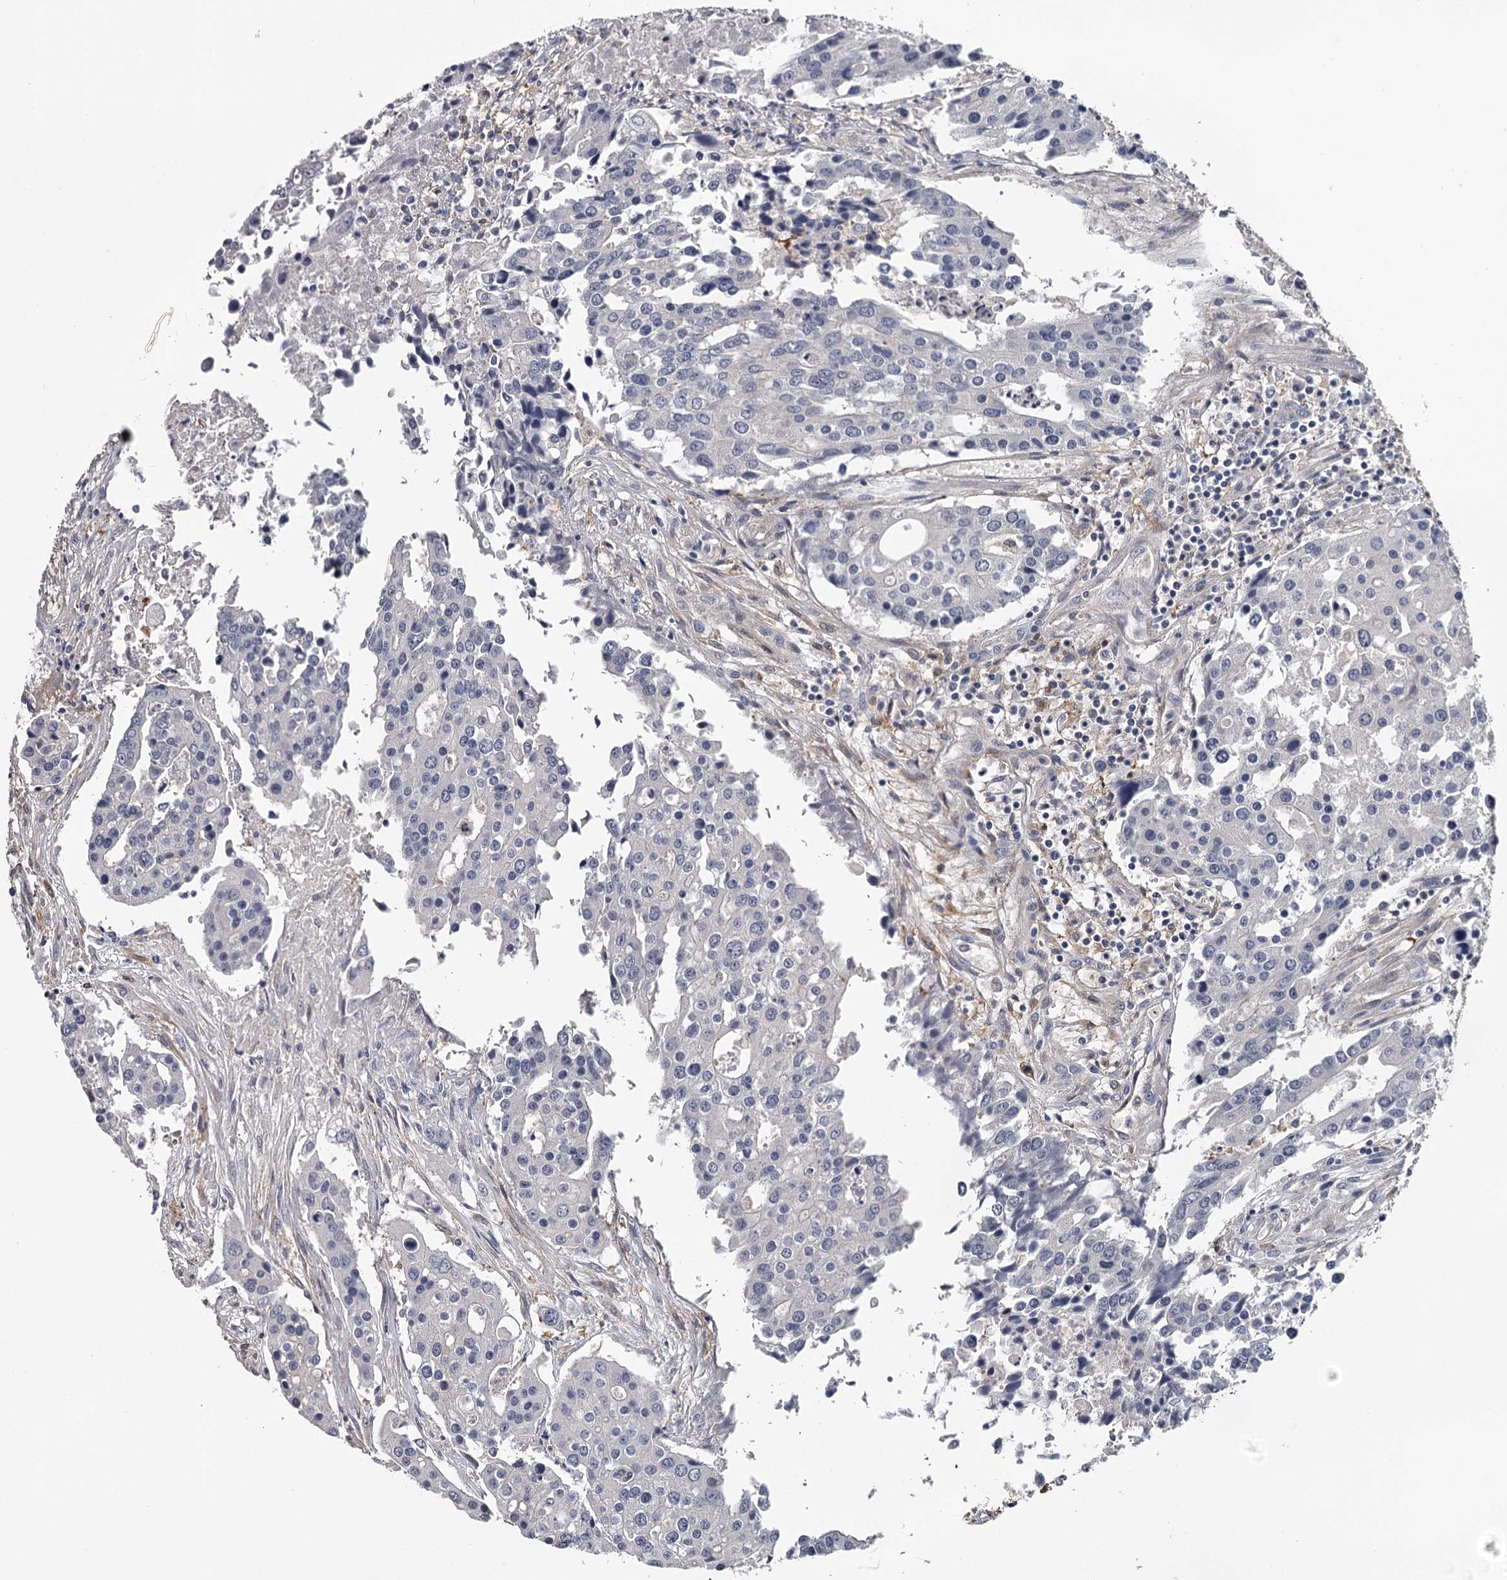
{"staining": {"intensity": "negative", "quantity": "none", "location": "none"}, "tissue": "colorectal cancer", "cell_type": "Tumor cells", "image_type": "cancer", "snomed": [{"axis": "morphology", "description": "Adenocarcinoma, NOS"}, {"axis": "topography", "description": "Colon"}], "caption": "Tumor cells are negative for brown protein staining in colorectal adenocarcinoma.", "gene": "GSTO1", "patient": {"sex": "male", "age": 77}}